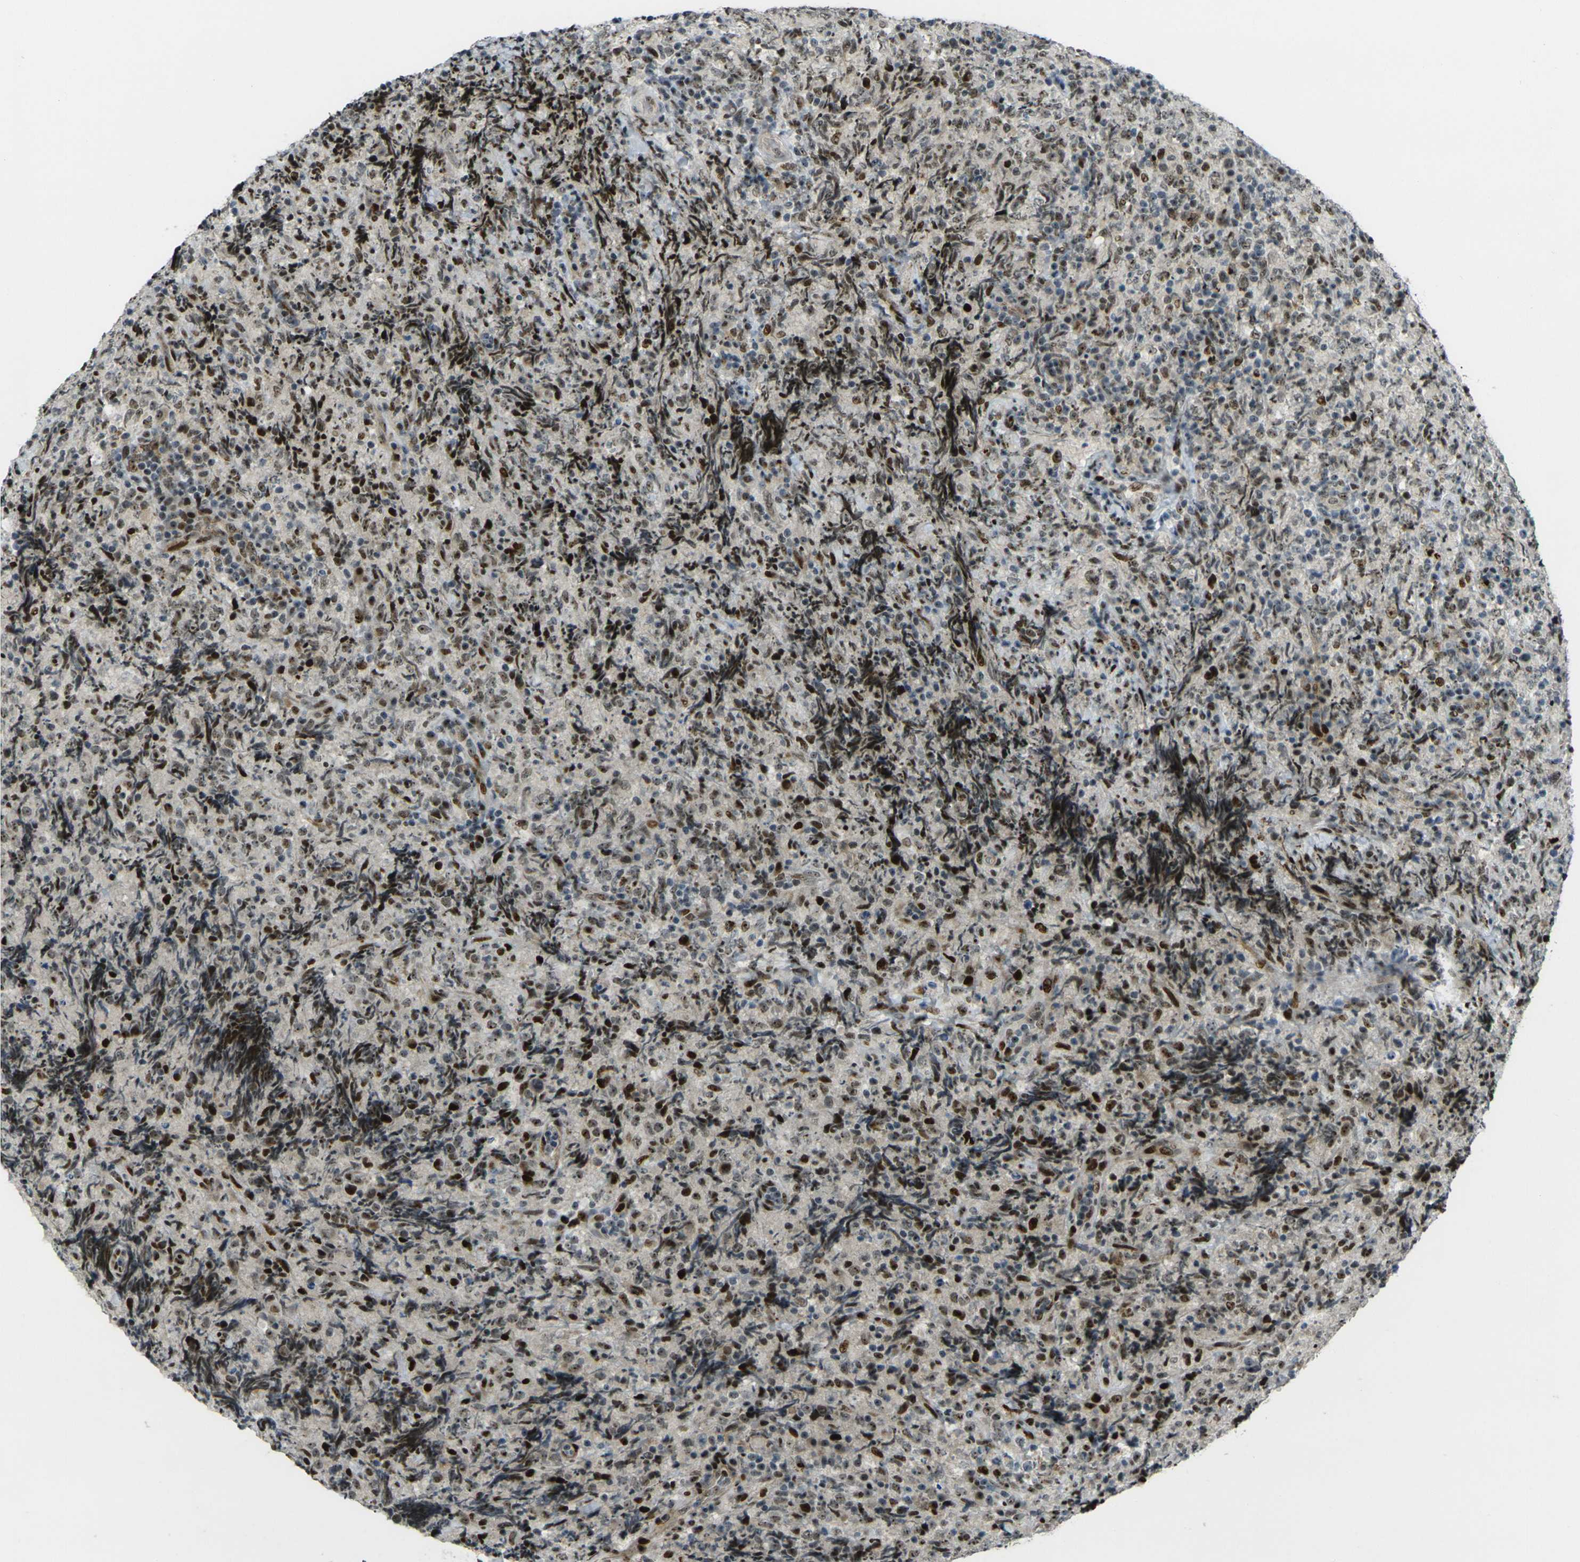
{"staining": {"intensity": "strong", "quantity": ">75%", "location": "nuclear"}, "tissue": "lymphoma", "cell_type": "Tumor cells", "image_type": "cancer", "snomed": [{"axis": "morphology", "description": "Malignant lymphoma, non-Hodgkin's type, High grade"}, {"axis": "topography", "description": "Tonsil"}], "caption": "The image displays immunohistochemical staining of lymphoma. There is strong nuclear expression is seen in about >75% of tumor cells.", "gene": "UBE2C", "patient": {"sex": "female", "age": 36}}